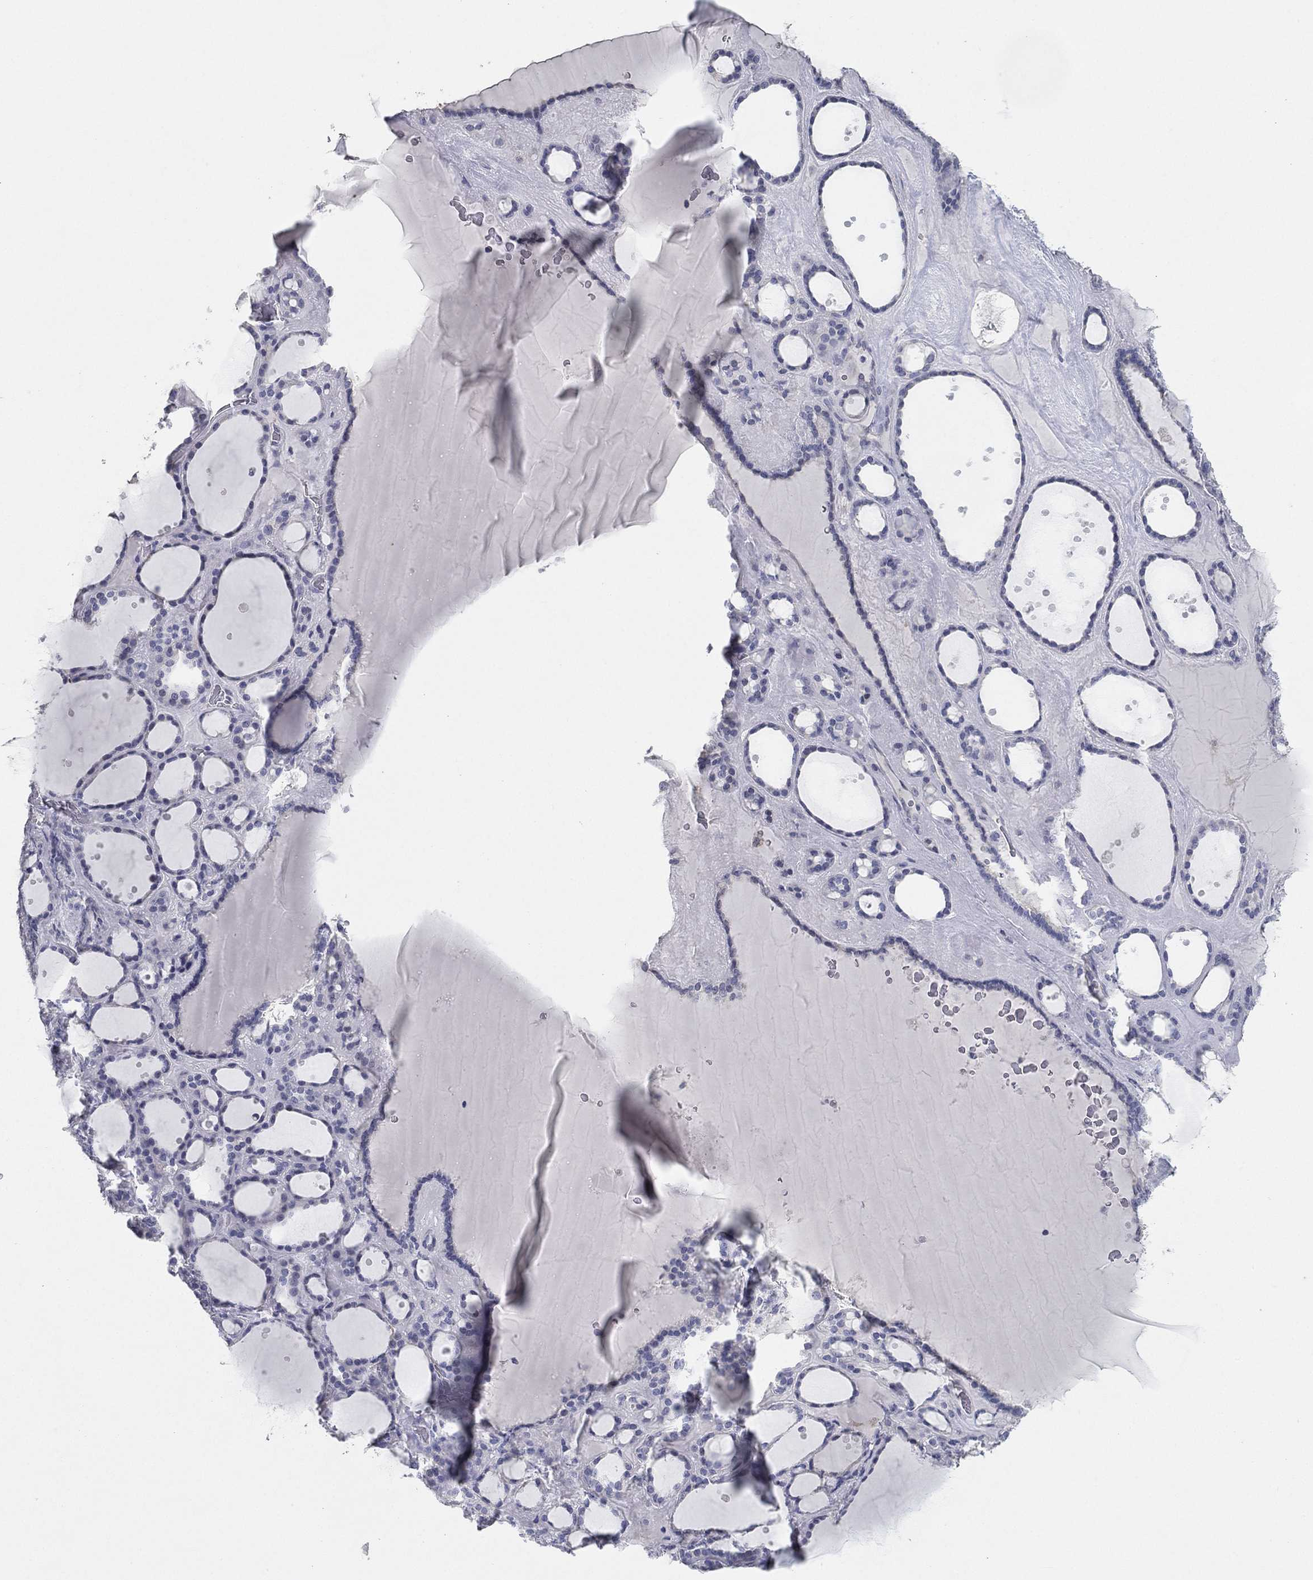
{"staining": {"intensity": "negative", "quantity": "none", "location": "none"}, "tissue": "thyroid gland", "cell_type": "Glandular cells", "image_type": "normal", "snomed": [{"axis": "morphology", "description": "Normal tissue, NOS"}, {"axis": "topography", "description": "Thyroid gland"}], "caption": "Immunohistochemistry photomicrograph of benign thyroid gland: human thyroid gland stained with DAB reveals no significant protein expression in glandular cells.", "gene": "FAM187B", "patient": {"sex": "male", "age": 63}}